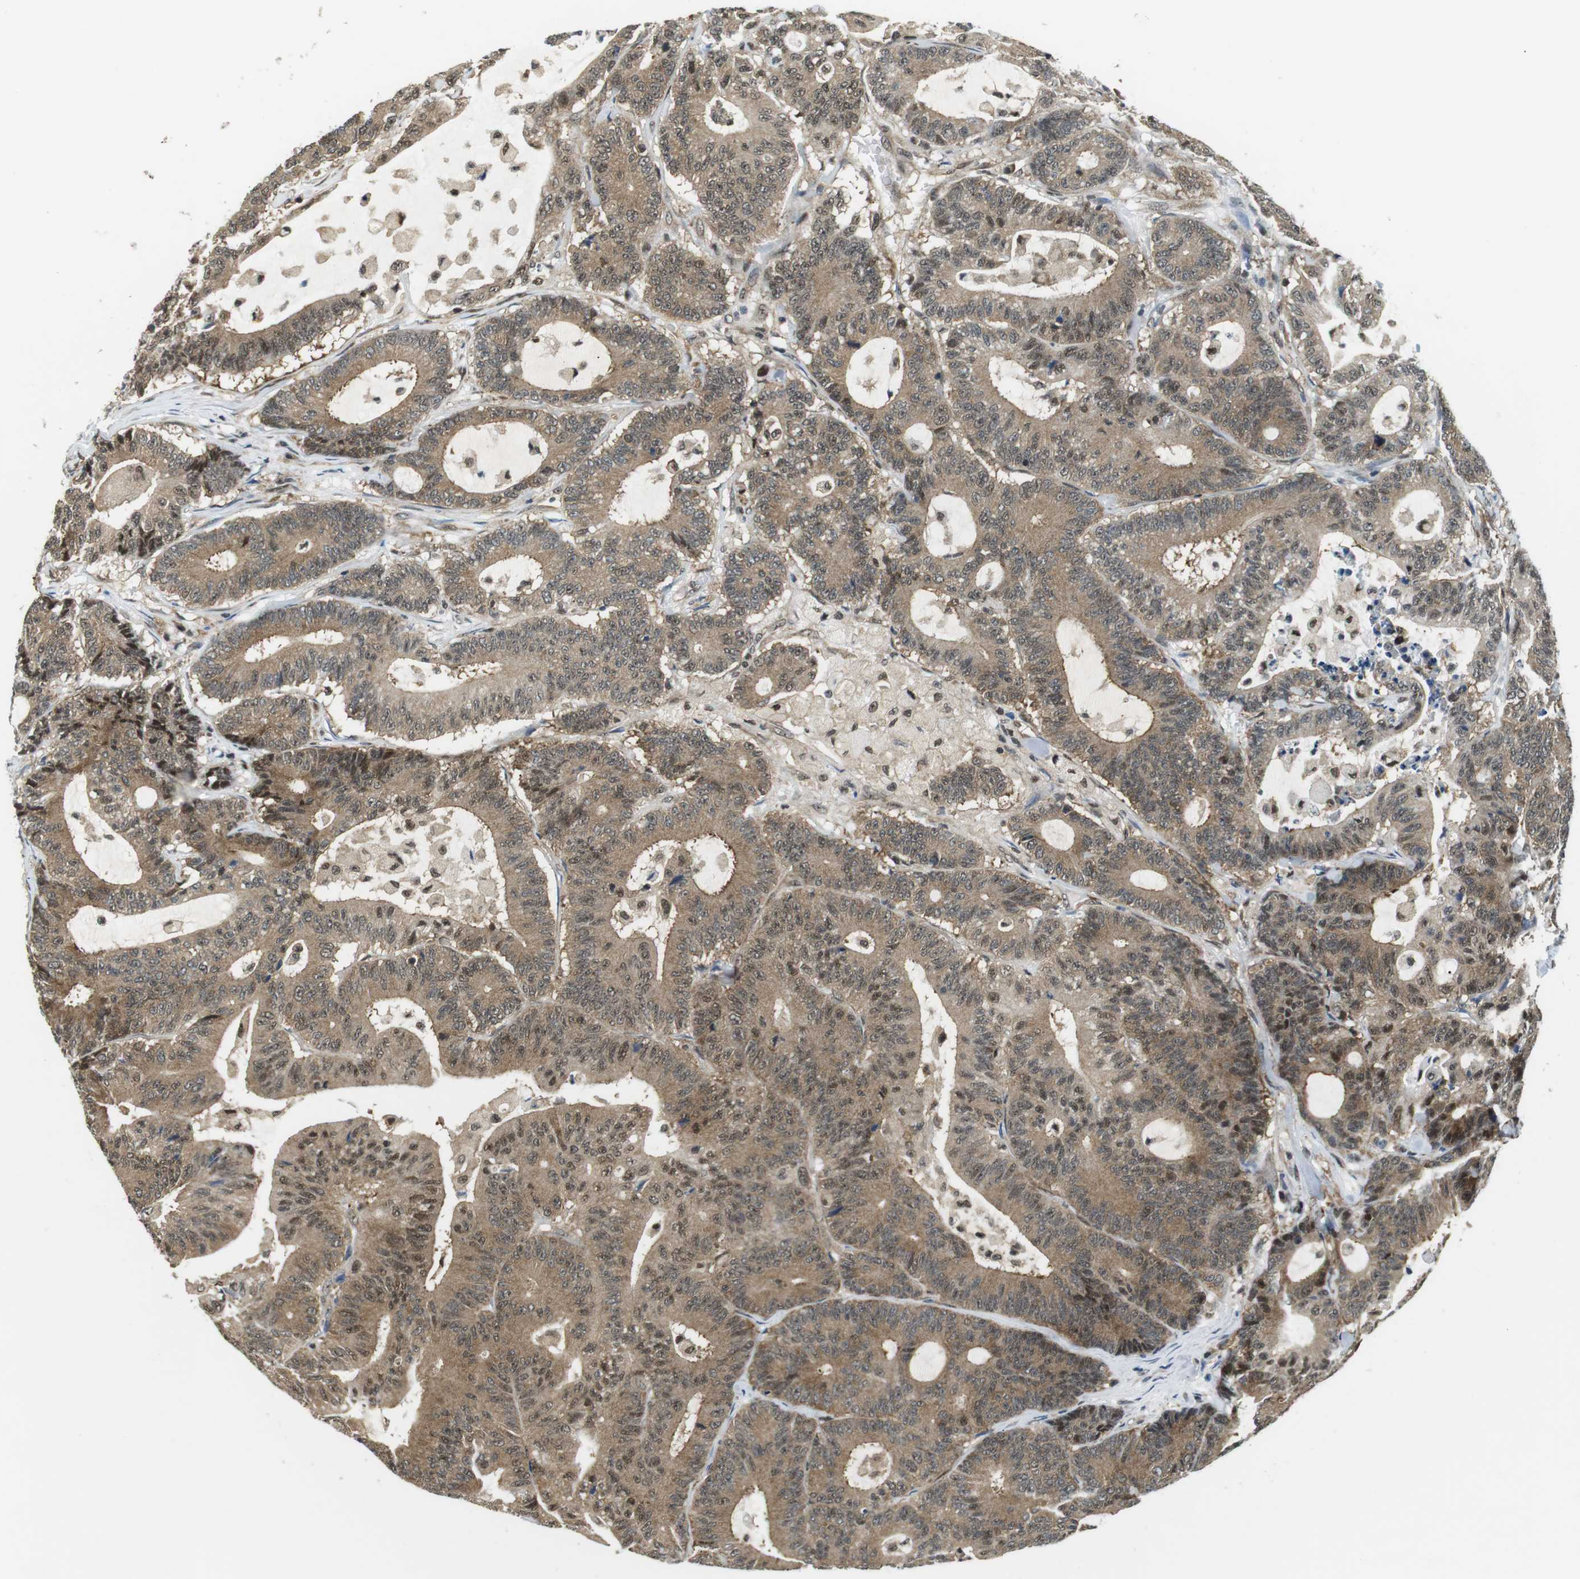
{"staining": {"intensity": "moderate", "quantity": ">75%", "location": "cytoplasmic/membranous,nuclear"}, "tissue": "colorectal cancer", "cell_type": "Tumor cells", "image_type": "cancer", "snomed": [{"axis": "morphology", "description": "Adenocarcinoma, NOS"}, {"axis": "topography", "description": "Colon"}], "caption": "Immunohistochemistry (IHC) of human adenocarcinoma (colorectal) reveals medium levels of moderate cytoplasmic/membranous and nuclear expression in about >75% of tumor cells.", "gene": "CSNK2B", "patient": {"sex": "female", "age": 84}}